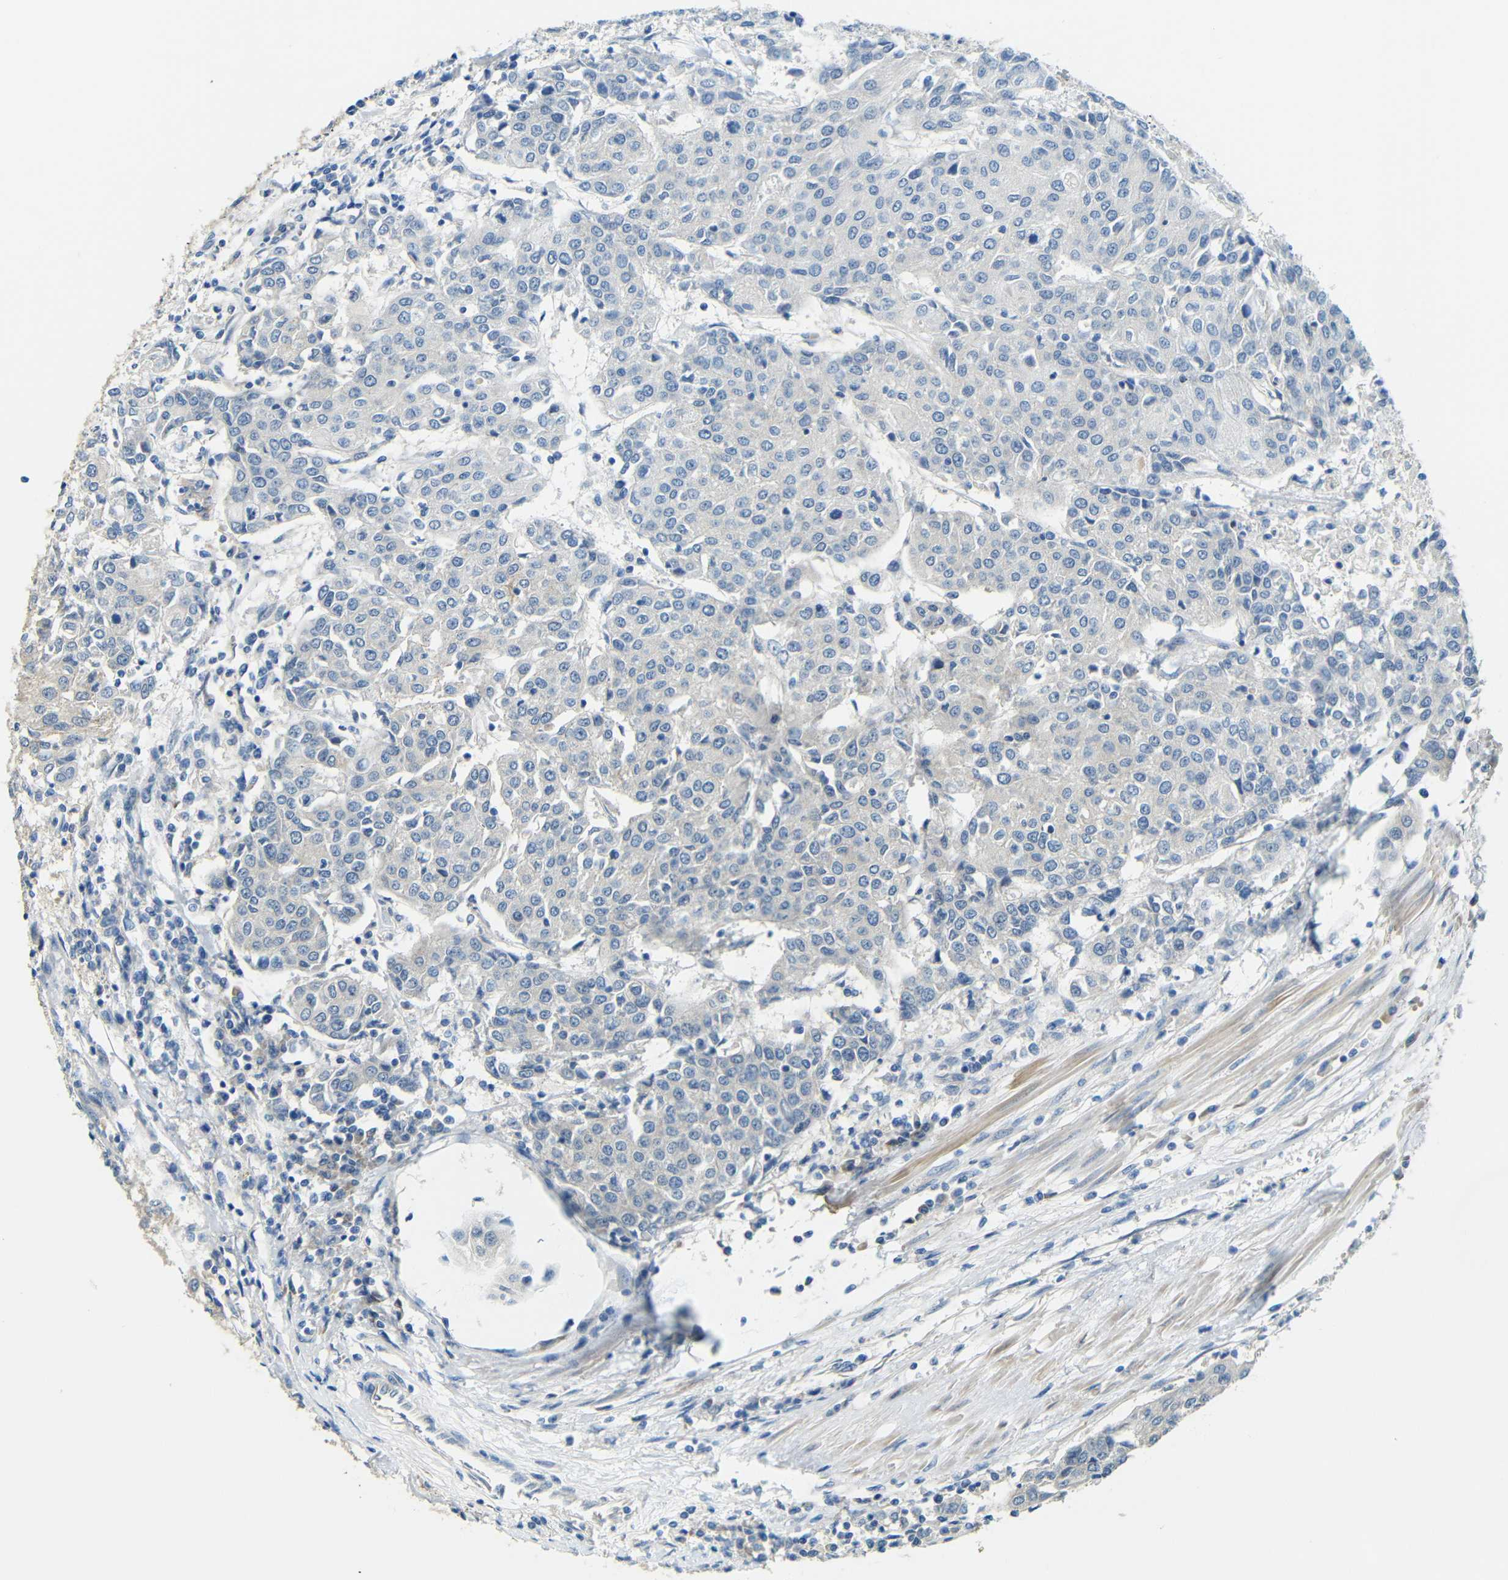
{"staining": {"intensity": "negative", "quantity": "none", "location": "none"}, "tissue": "urothelial cancer", "cell_type": "Tumor cells", "image_type": "cancer", "snomed": [{"axis": "morphology", "description": "Urothelial carcinoma, High grade"}, {"axis": "topography", "description": "Urinary bladder"}], "caption": "This is an immunohistochemistry (IHC) micrograph of human urothelial cancer. There is no expression in tumor cells.", "gene": "FNDC3A", "patient": {"sex": "female", "age": 85}}